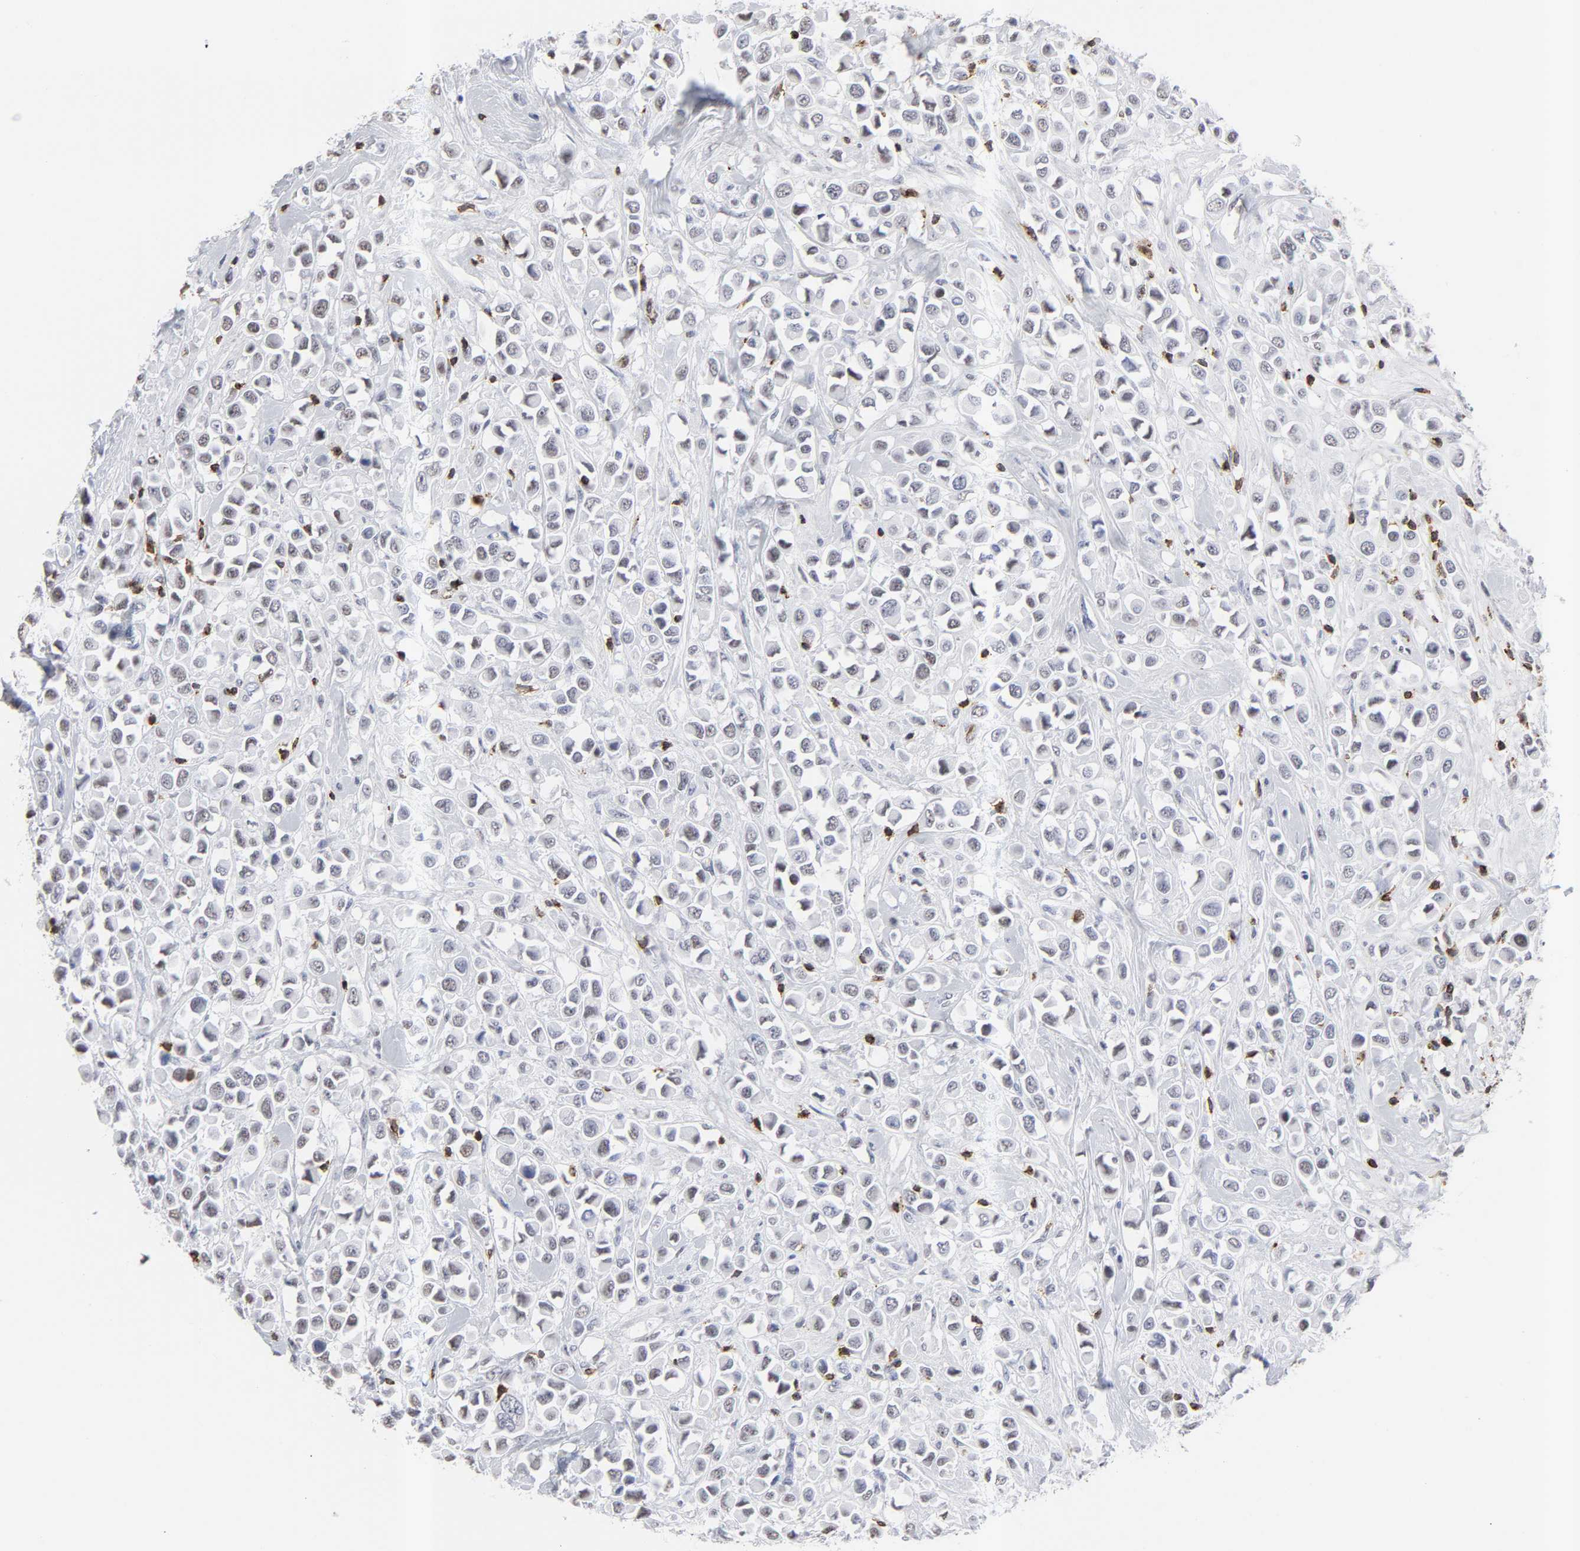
{"staining": {"intensity": "negative", "quantity": "none", "location": "none"}, "tissue": "breast cancer", "cell_type": "Tumor cells", "image_type": "cancer", "snomed": [{"axis": "morphology", "description": "Duct carcinoma"}, {"axis": "topography", "description": "Breast"}], "caption": "Immunohistochemistry of breast cancer (intraductal carcinoma) displays no positivity in tumor cells.", "gene": "CD2", "patient": {"sex": "female", "age": 61}}